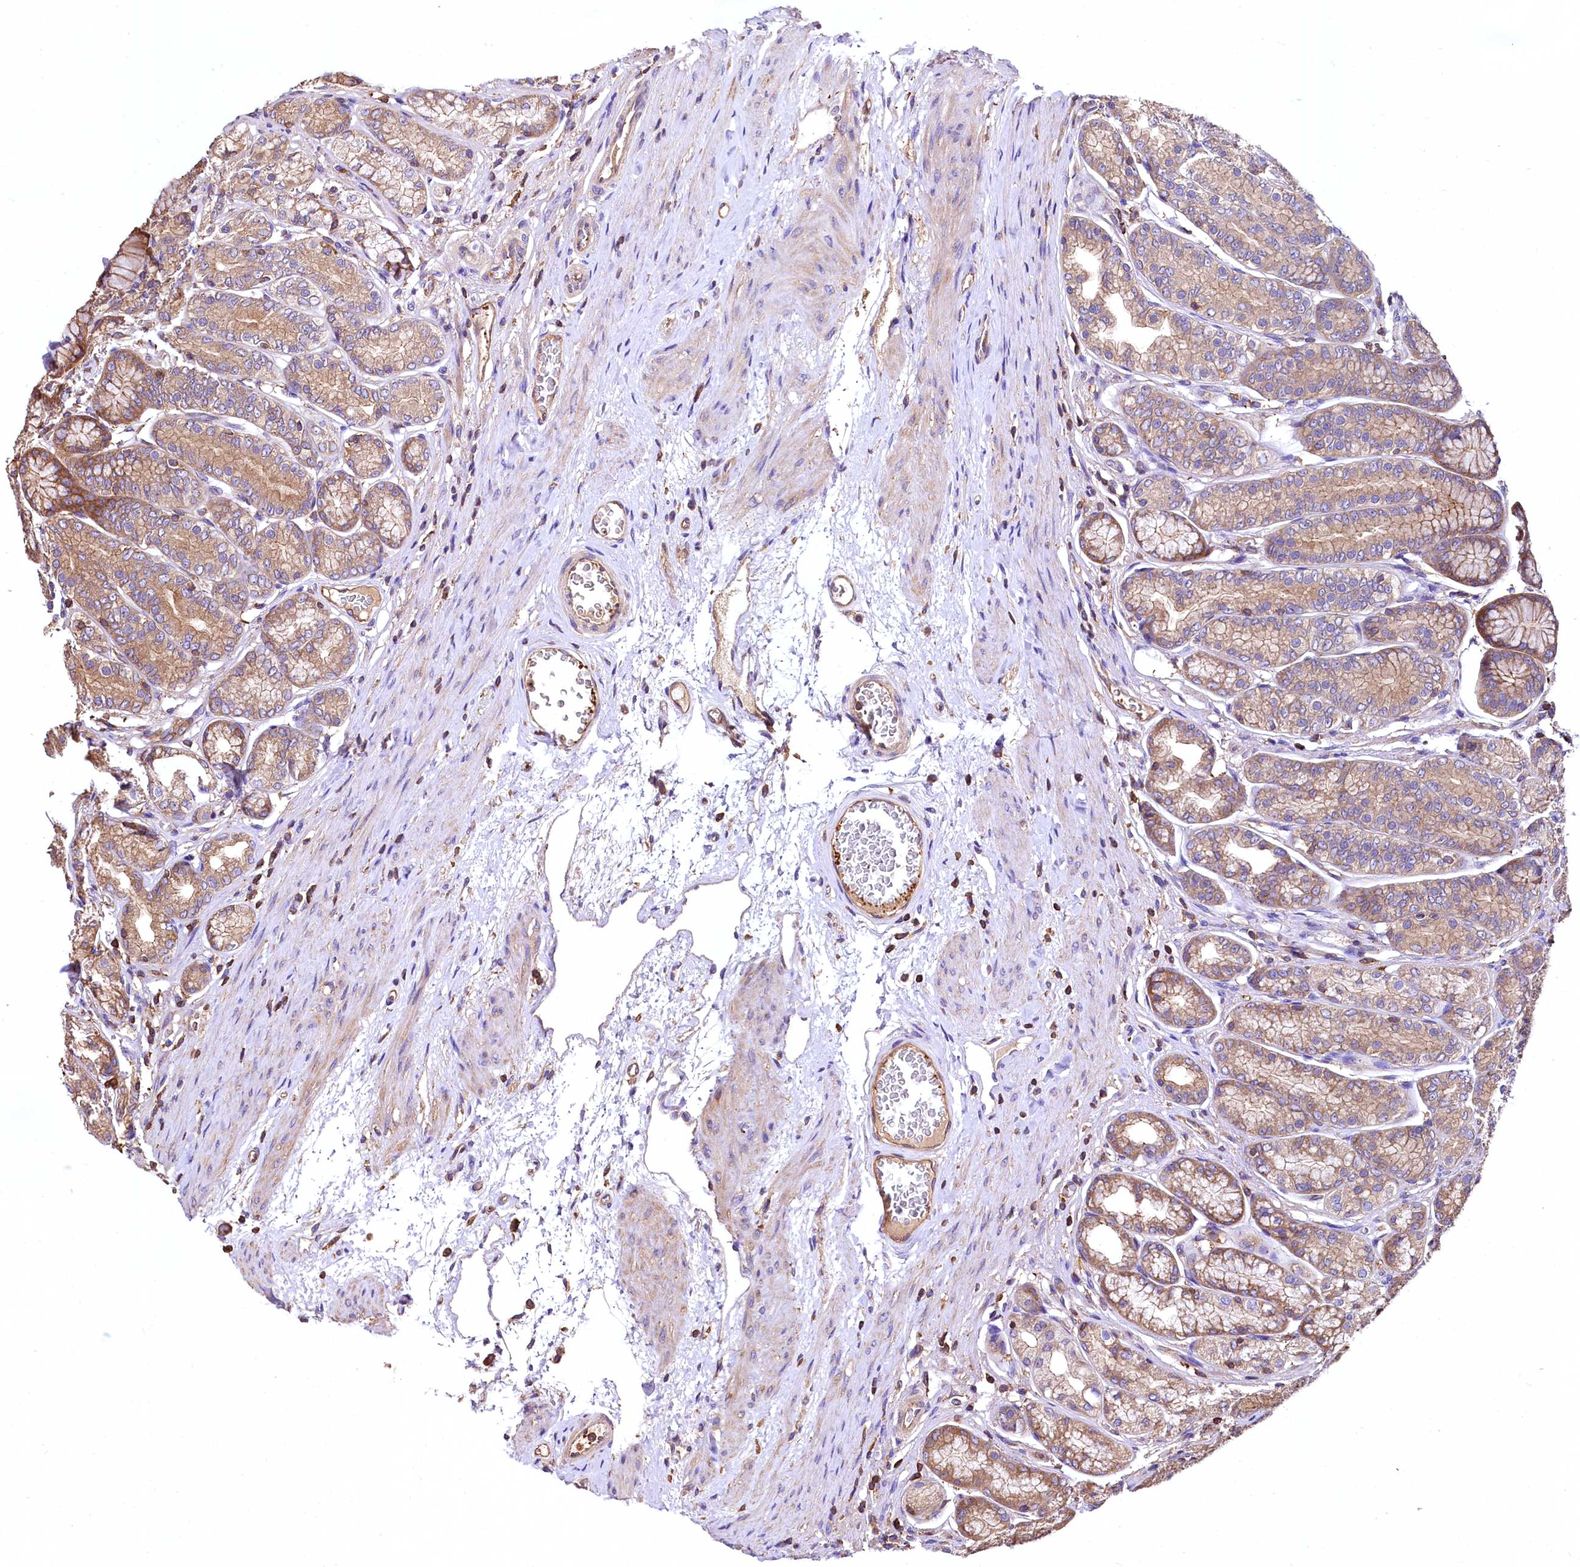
{"staining": {"intensity": "moderate", "quantity": ">75%", "location": "cytoplasmic/membranous"}, "tissue": "stomach", "cell_type": "Glandular cells", "image_type": "normal", "snomed": [{"axis": "morphology", "description": "Normal tissue, NOS"}, {"axis": "morphology", "description": "Adenocarcinoma, NOS"}, {"axis": "morphology", "description": "Adenocarcinoma, High grade"}, {"axis": "topography", "description": "Stomach, upper"}, {"axis": "topography", "description": "Stomach"}], "caption": "Stomach stained for a protein (brown) demonstrates moderate cytoplasmic/membranous positive staining in about >75% of glandular cells.", "gene": "RARS2", "patient": {"sex": "female", "age": 65}}